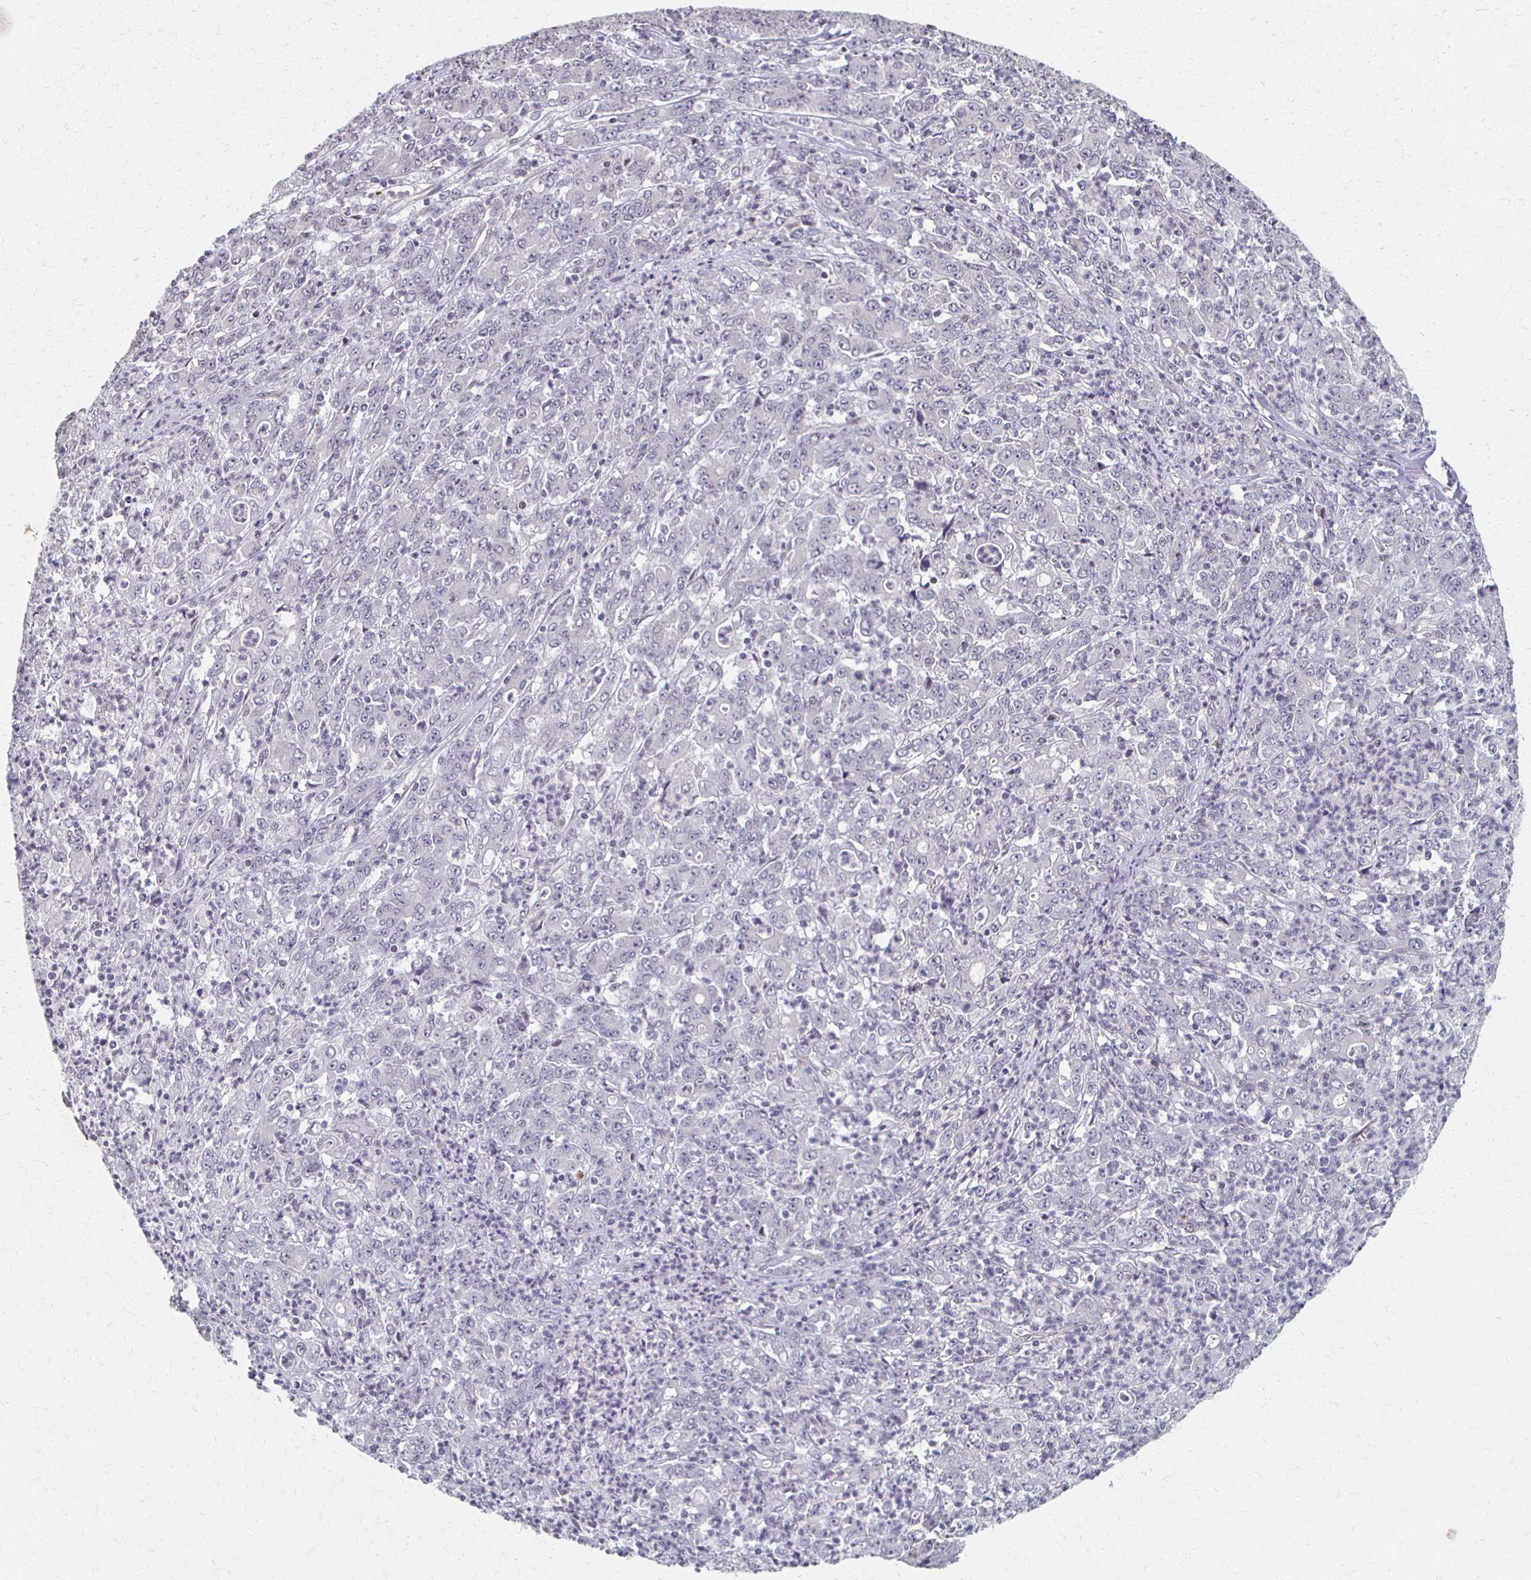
{"staining": {"intensity": "negative", "quantity": "none", "location": "none"}, "tissue": "stomach cancer", "cell_type": "Tumor cells", "image_type": "cancer", "snomed": [{"axis": "morphology", "description": "Adenocarcinoma, NOS"}, {"axis": "topography", "description": "Stomach, lower"}], "caption": "This is a photomicrograph of immunohistochemistry (IHC) staining of stomach adenocarcinoma, which shows no staining in tumor cells. (Stains: DAB (3,3'-diaminobenzidine) immunohistochemistry (IHC) with hematoxylin counter stain, Microscopy: brightfield microscopy at high magnification).", "gene": "DAB1", "patient": {"sex": "female", "age": 71}}